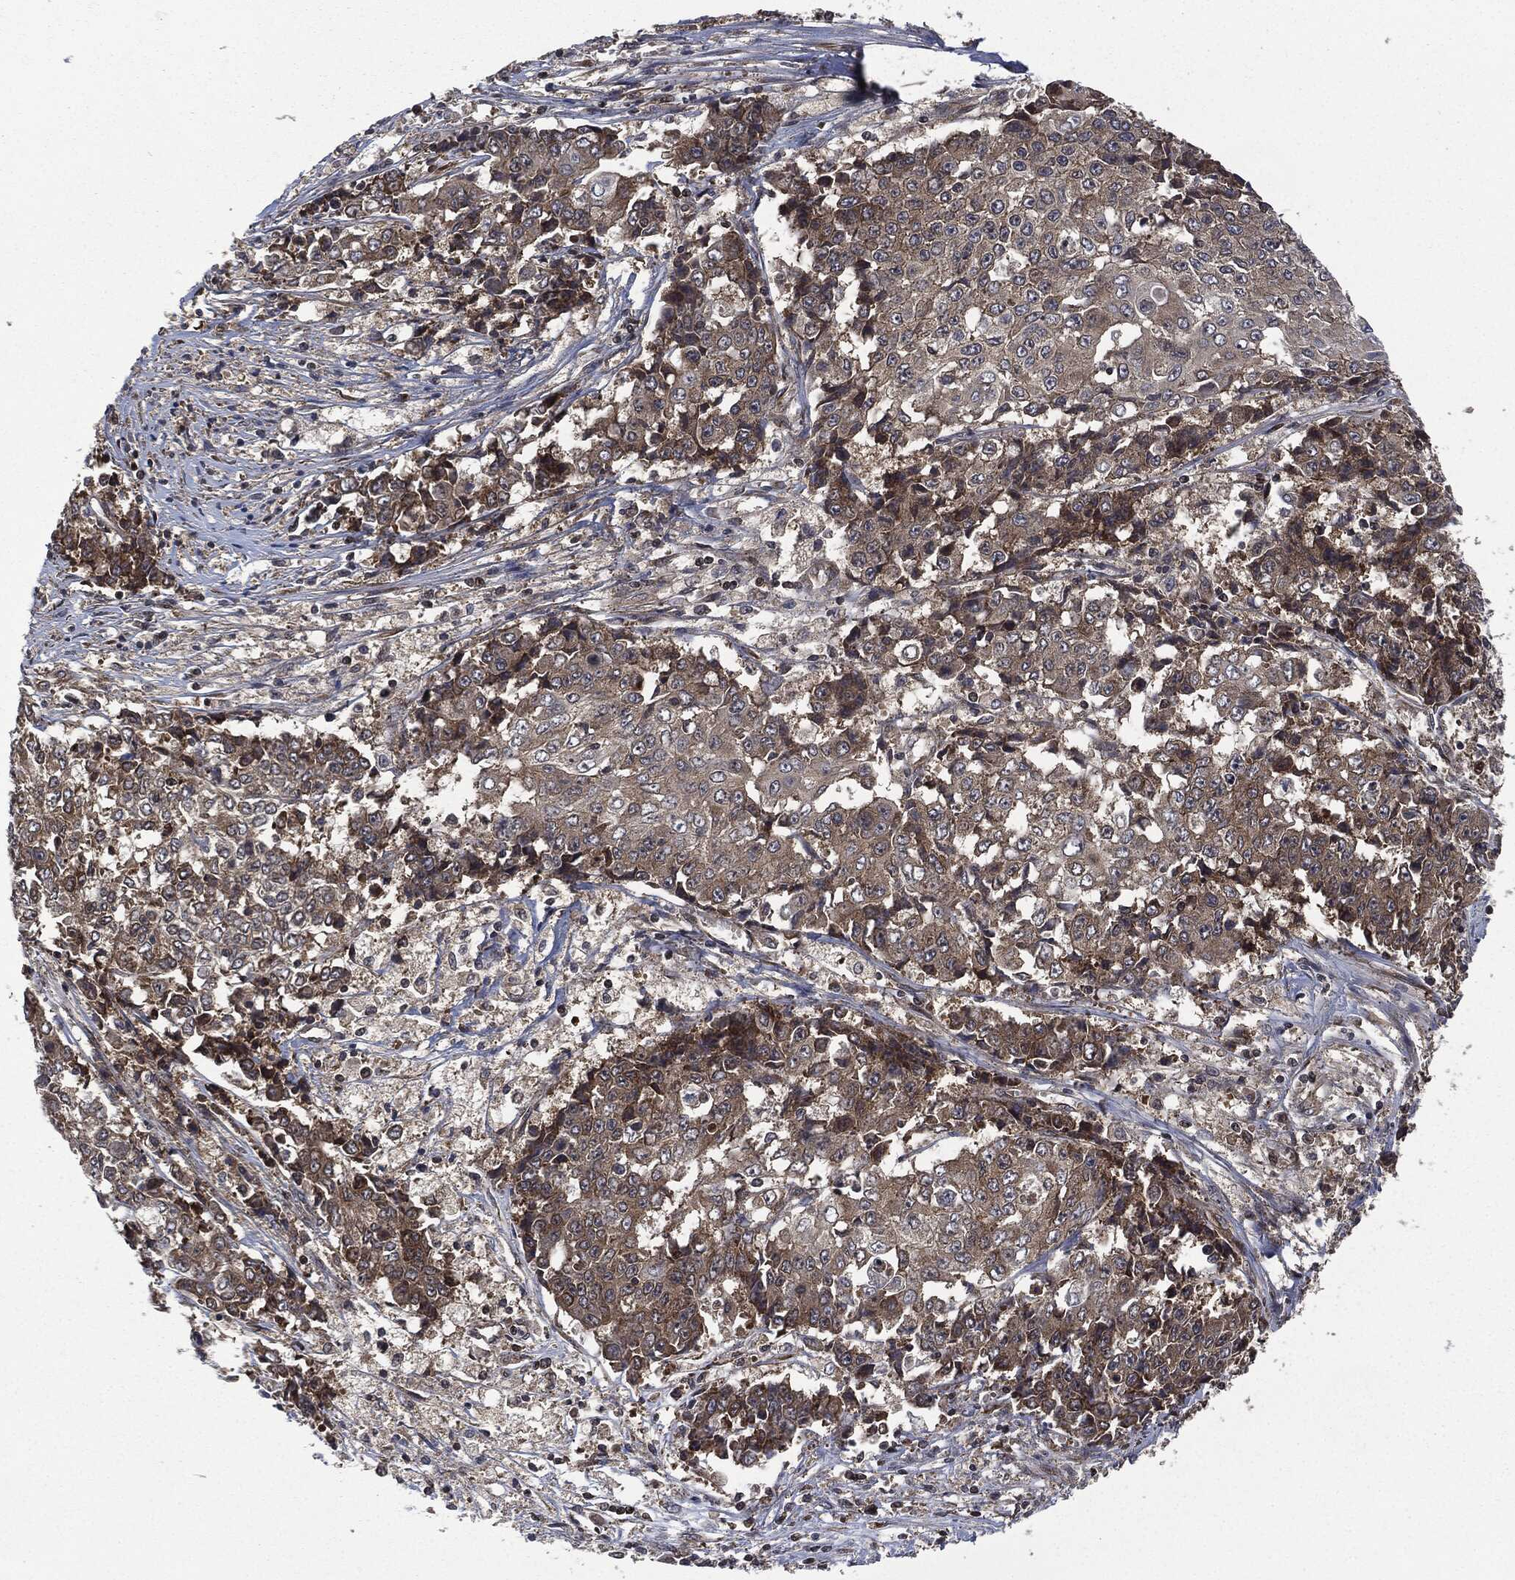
{"staining": {"intensity": "moderate", "quantity": "25%-75%", "location": "cytoplasmic/membranous"}, "tissue": "ovarian cancer", "cell_type": "Tumor cells", "image_type": "cancer", "snomed": [{"axis": "morphology", "description": "Carcinoma, endometroid"}, {"axis": "topography", "description": "Ovary"}], "caption": "Immunohistochemistry staining of ovarian cancer (endometroid carcinoma), which reveals medium levels of moderate cytoplasmic/membranous expression in about 25%-75% of tumor cells indicating moderate cytoplasmic/membranous protein positivity. The staining was performed using DAB (brown) for protein detection and nuclei were counterstained in hematoxylin (blue).", "gene": "HRAS", "patient": {"sex": "female", "age": 42}}